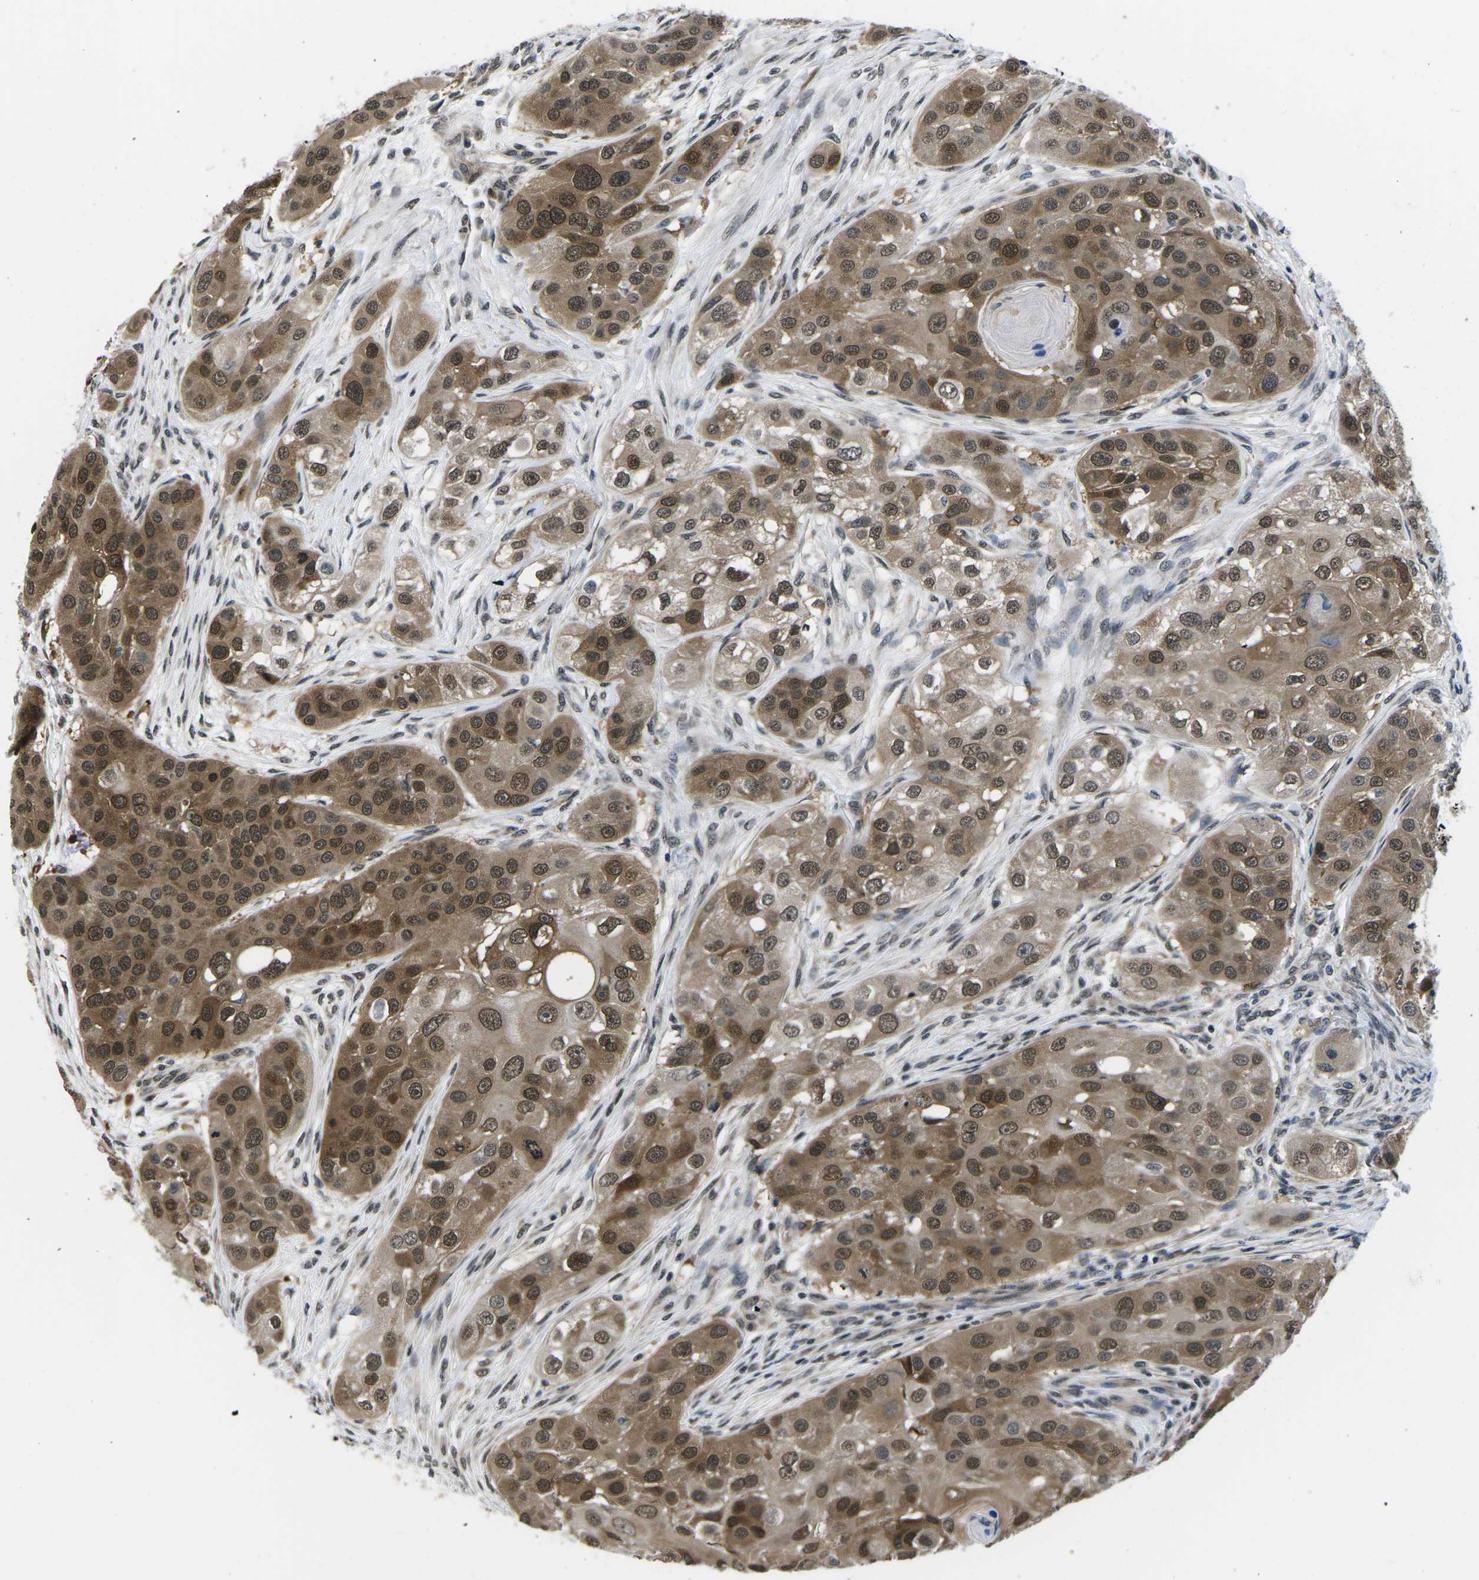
{"staining": {"intensity": "moderate", "quantity": ">75%", "location": "cytoplasmic/membranous,nuclear"}, "tissue": "head and neck cancer", "cell_type": "Tumor cells", "image_type": "cancer", "snomed": [{"axis": "morphology", "description": "Normal tissue, NOS"}, {"axis": "morphology", "description": "Squamous cell carcinoma, NOS"}, {"axis": "topography", "description": "Skeletal muscle"}, {"axis": "topography", "description": "Head-Neck"}], "caption": "Immunohistochemistry (IHC) of human head and neck cancer (squamous cell carcinoma) displays medium levels of moderate cytoplasmic/membranous and nuclear positivity in about >75% of tumor cells. The protein of interest is stained brown, and the nuclei are stained in blue (DAB IHC with brightfield microscopy, high magnification).", "gene": "CCNE1", "patient": {"sex": "male", "age": 51}}